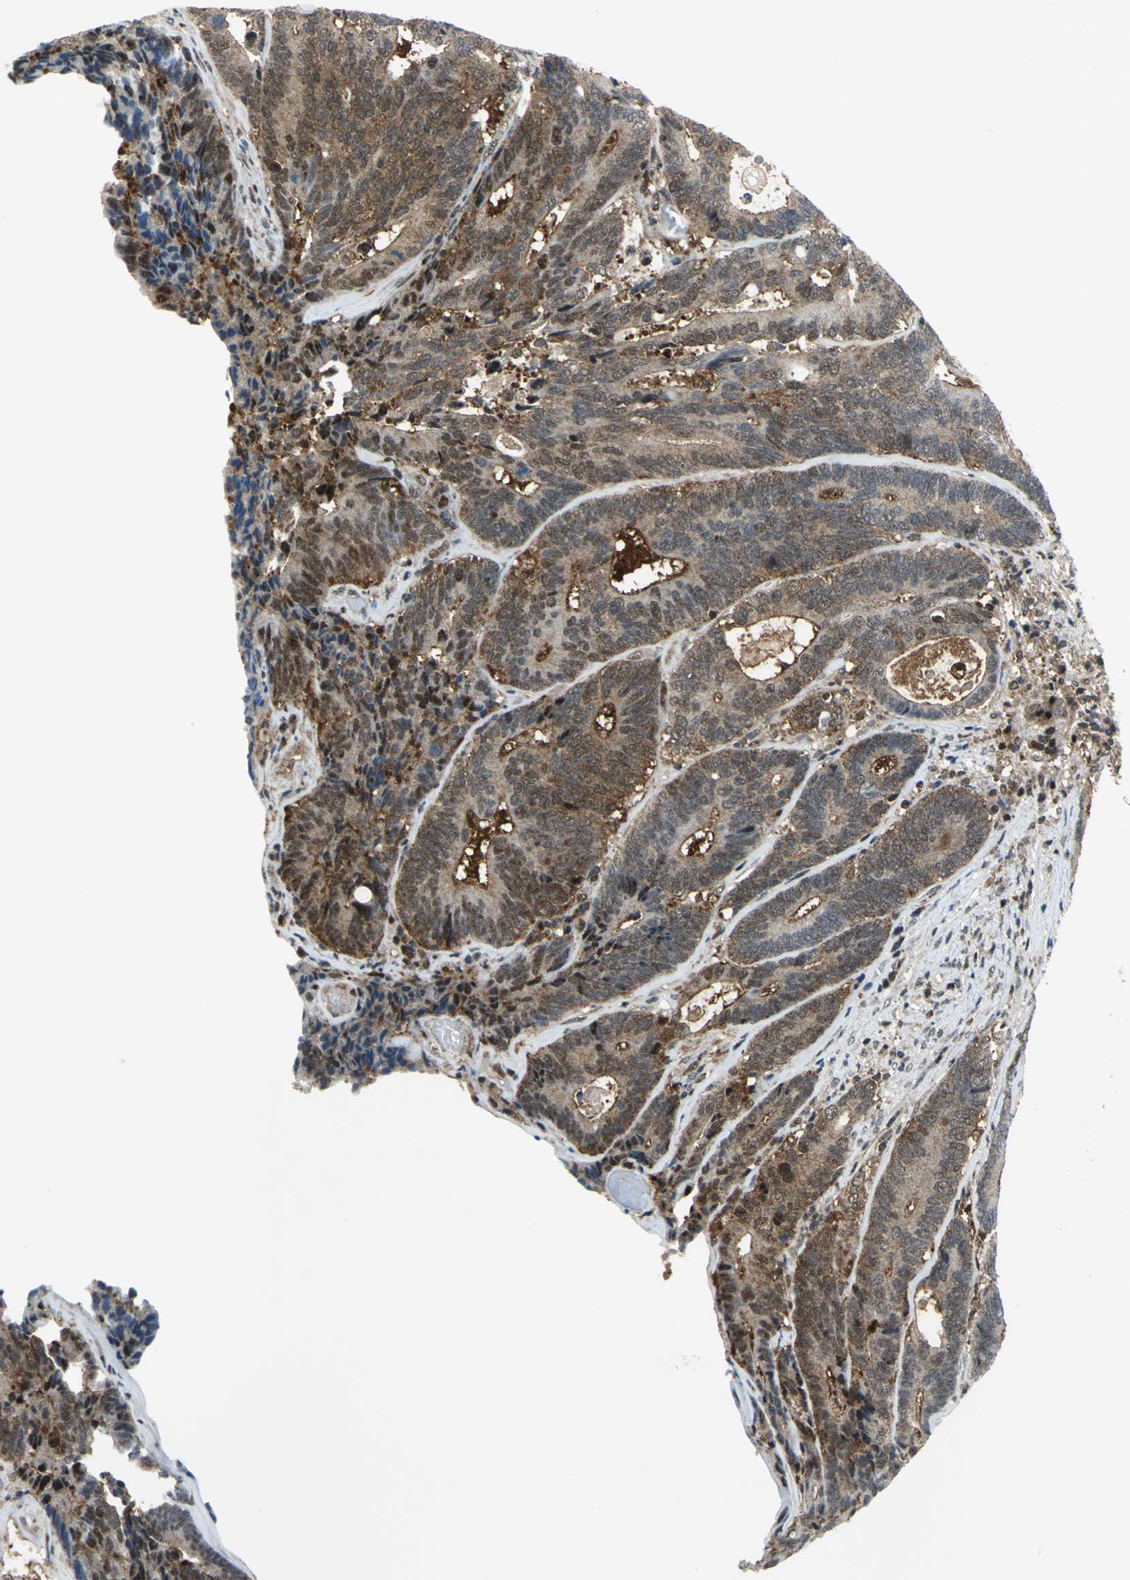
{"staining": {"intensity": "weak", "quantity": ">75%", "location": "cytoplasmic/membranous"}, "tissue": "colorectal cancer", "cell_type": "Tumor cells", "image_type": "cancer", "snomed": [{"axis": "morphology", "description": "Adenocarcinoma, NOS"}, {"axis": "topography", "description": "Colon"}], "caption": "Colorectal cancer stained with a brown dye demonstrates weak cytoplasmic/membranous positive staining in about >75% of tumor cells.", "gene": "PSMA4", "patient": {"sex": "female", "age": 78}}